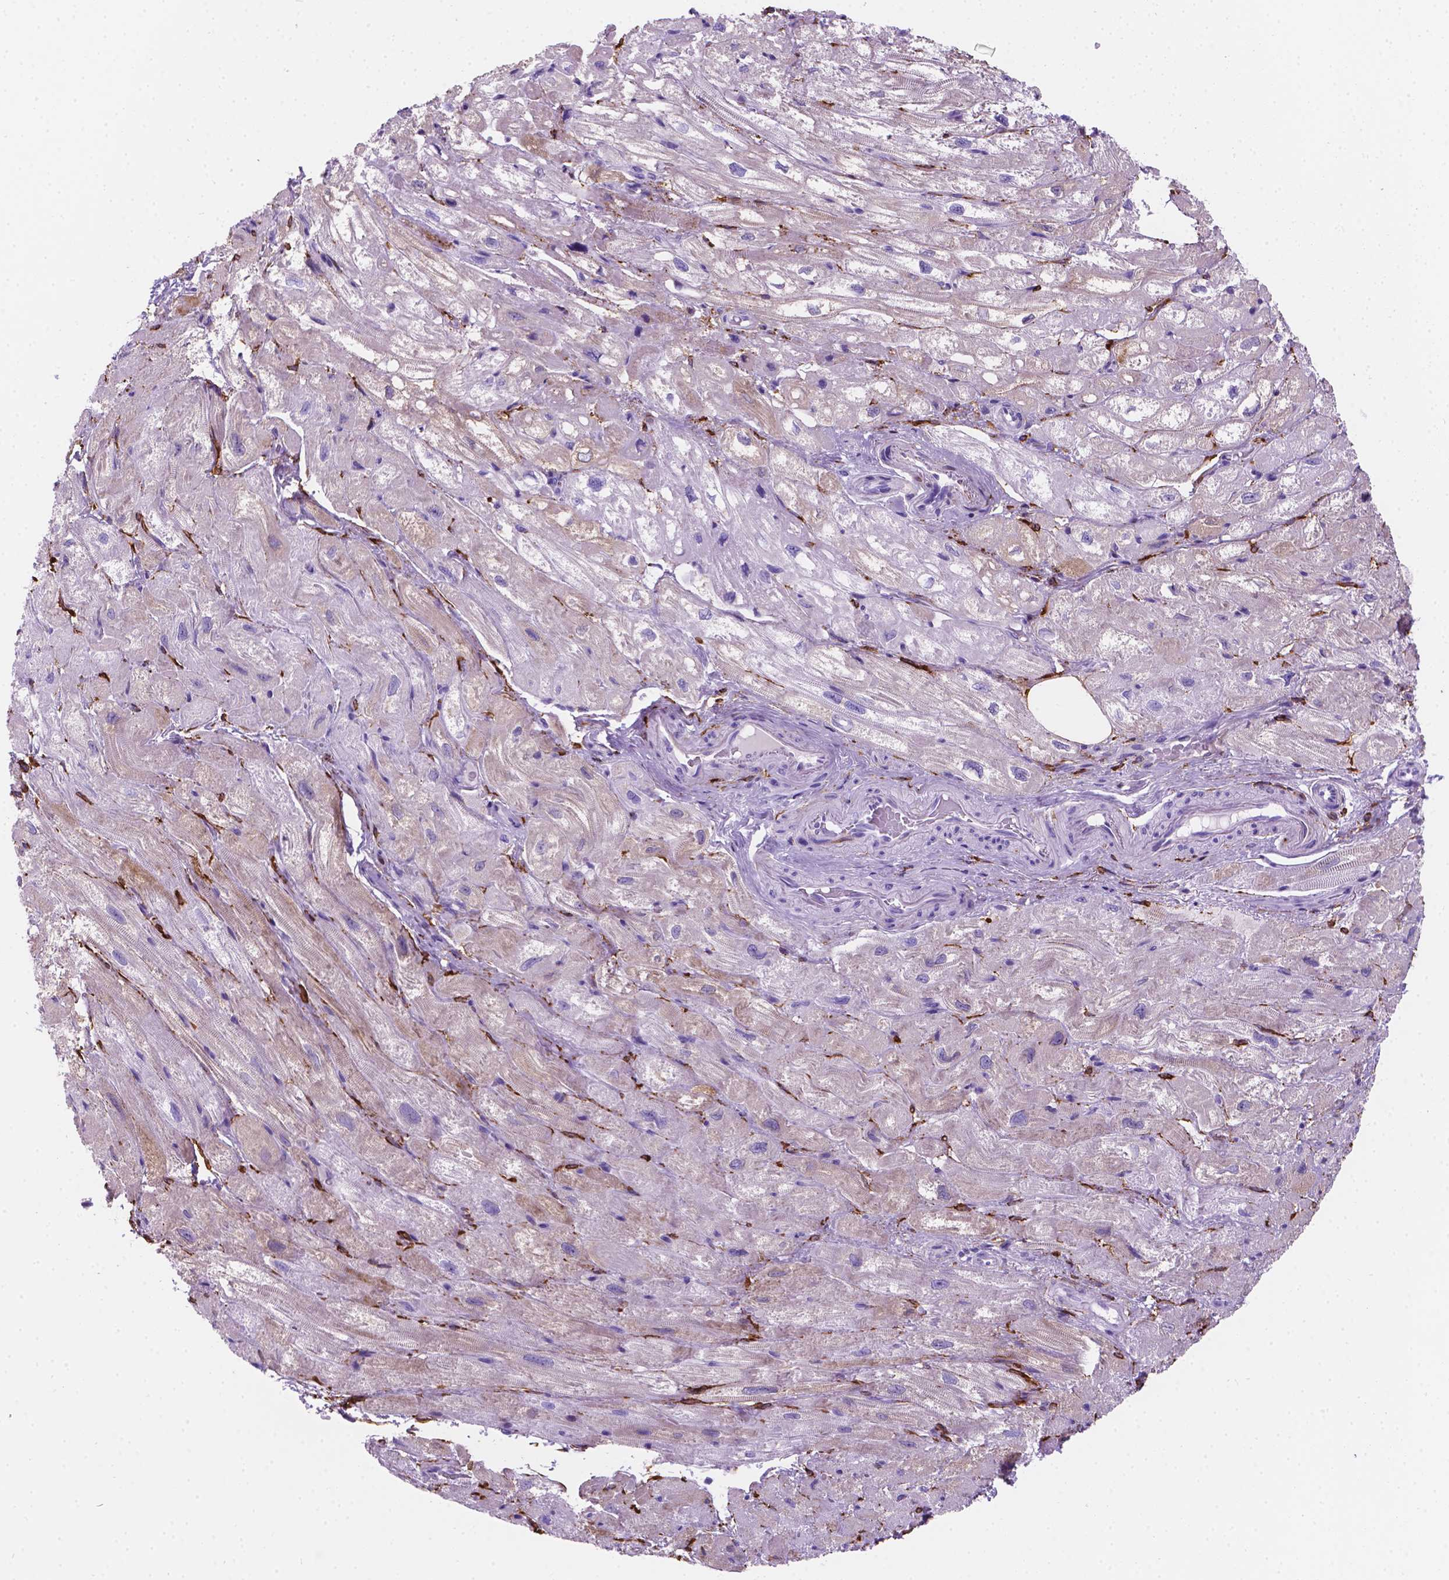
{"staining": {"intensity": "weak", "quantity": "<25%", "location": "cytoplasmic/membranous"}, "tissue": "heart muscle", "cell_type": "Cardiomyocytes", "image_type": "normal", "snomed": [{"axis": "morphology", "description": "Normal tissue, NOS"}, {"axis": "topography", "description": "Heart"}], "caption": "This image is of benign heart muscle stained with IHC to label a protein in brown with the nuclei are counter-stained blue. There is no positivity in cardiomyocytes. (Brightfield microscopy of DAB immunohistochemistry at high magnification).", "gene": "MACF1", "patient": {"sex": "female", "age": 69}}